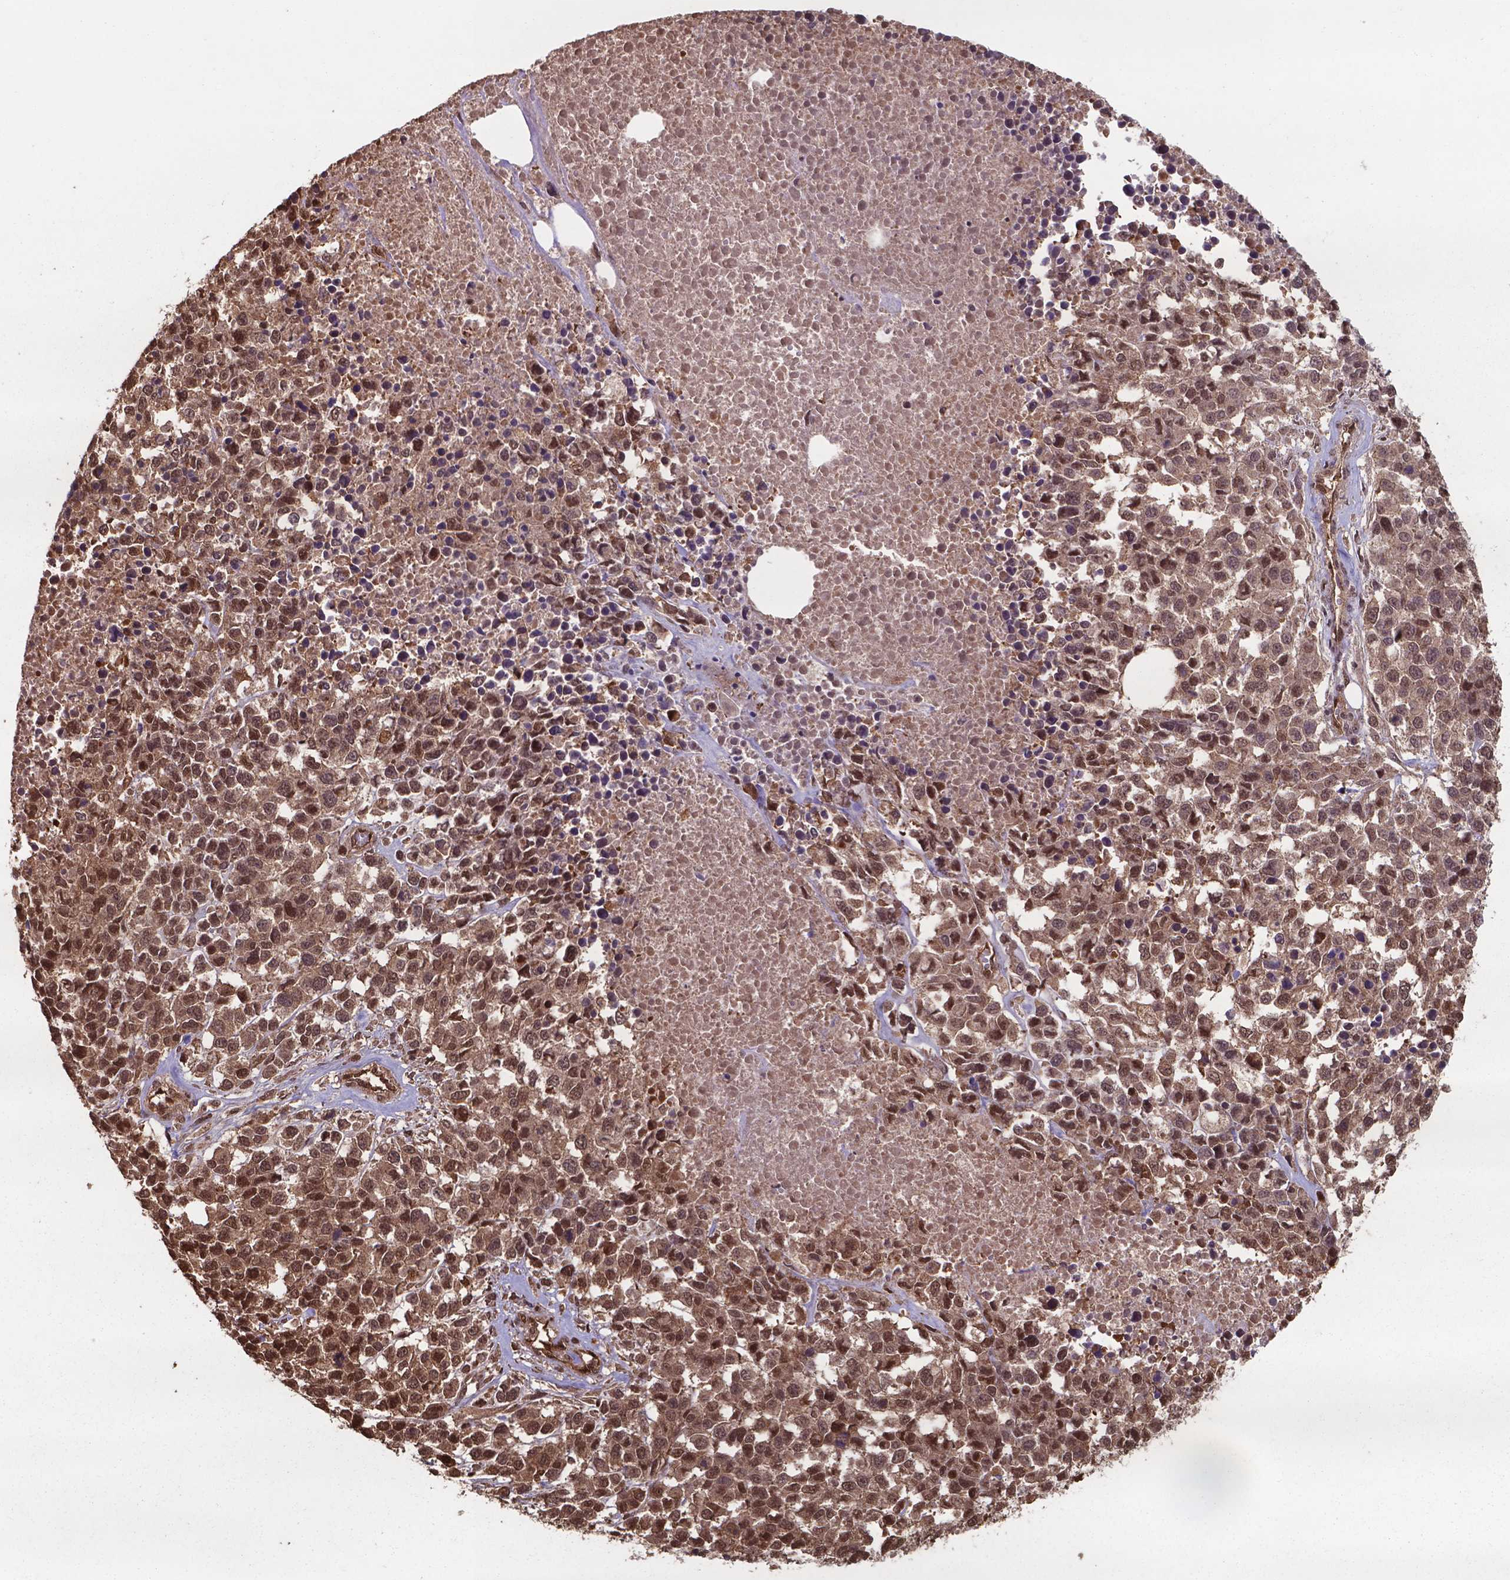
{"staining": {"intensity": "moderate", "quantity": ">75%", "location": "cytoplasmic/membranous,nuclear"}, "tissue": "melanoma", "cell_type": "Tumor cells", "image_type": "cancer", "snomed": [{"axis": "morphology", "description": "Malignant melanoma, Metastatic site"}, {"axis": "topography", "description": "Skin"}], "caption": "Malignant melanoma (metastatic site) stained with DAB (3,3'-diaminobenzidine) immunohistochemistry (IHC) demonstrates medium levels of moderate cytoplasmic/membranous and nuclear staining in about >75% of tumor cells.", "gene": "CHP2", "patient": {"sex": "male", "age": 84}}